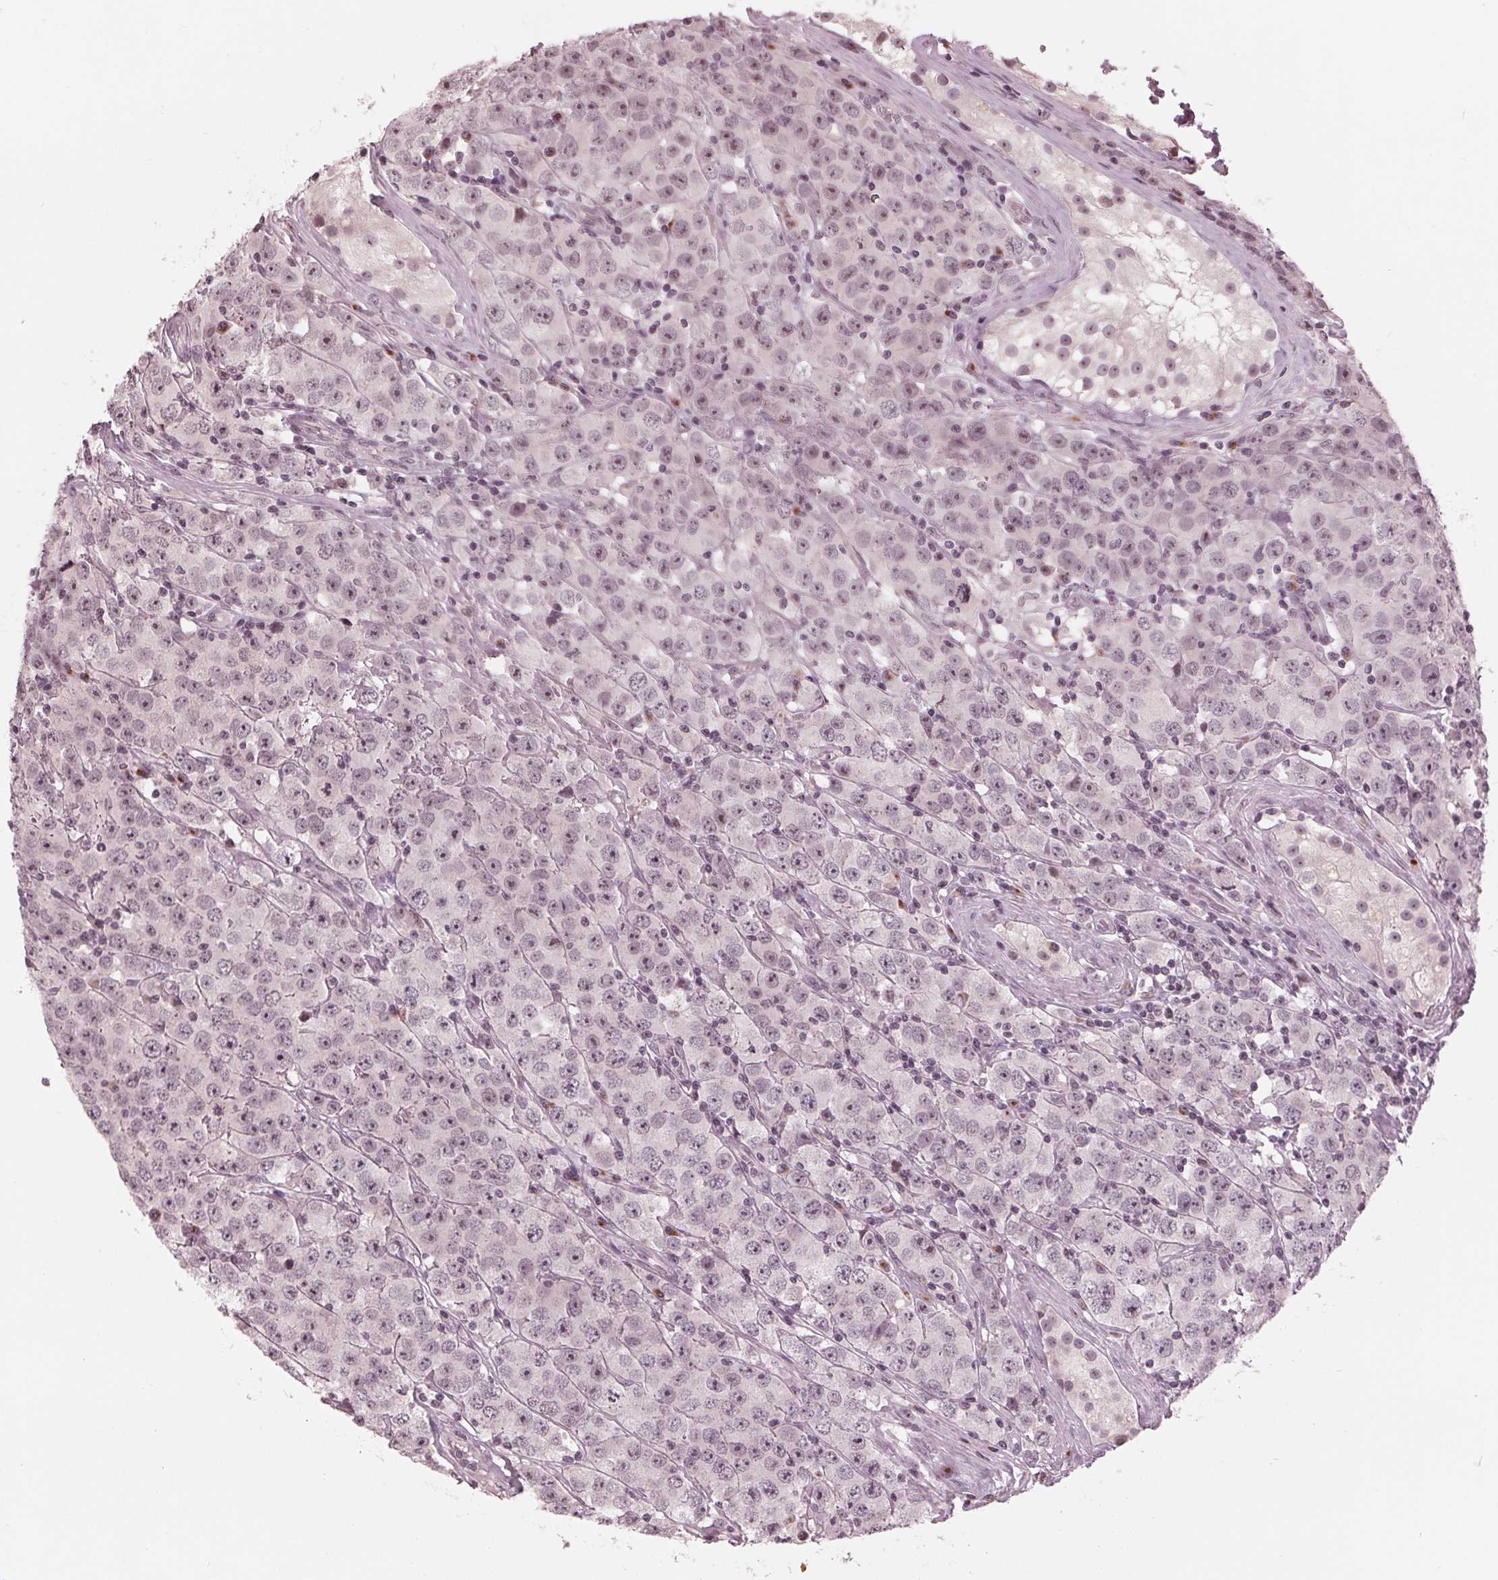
{"staining": {"intensity": "weak", "quantity": ">75%", "location": "nuclear"}, "tissue": "testis cancer", "cell_type": "Tumor cells", "image_type": "cancer", "snomed": [{"axis": "morphology", "description": "Seminoma, NOS"}, {"axis": "topography", "description": "Testis"}], "caption": "Seminoma (testis) tissue displays weak nuclear positivity in approximately >75% of tumor cells", "gene": "SLX4", "patient": {"sex": "male", "age": 52}}